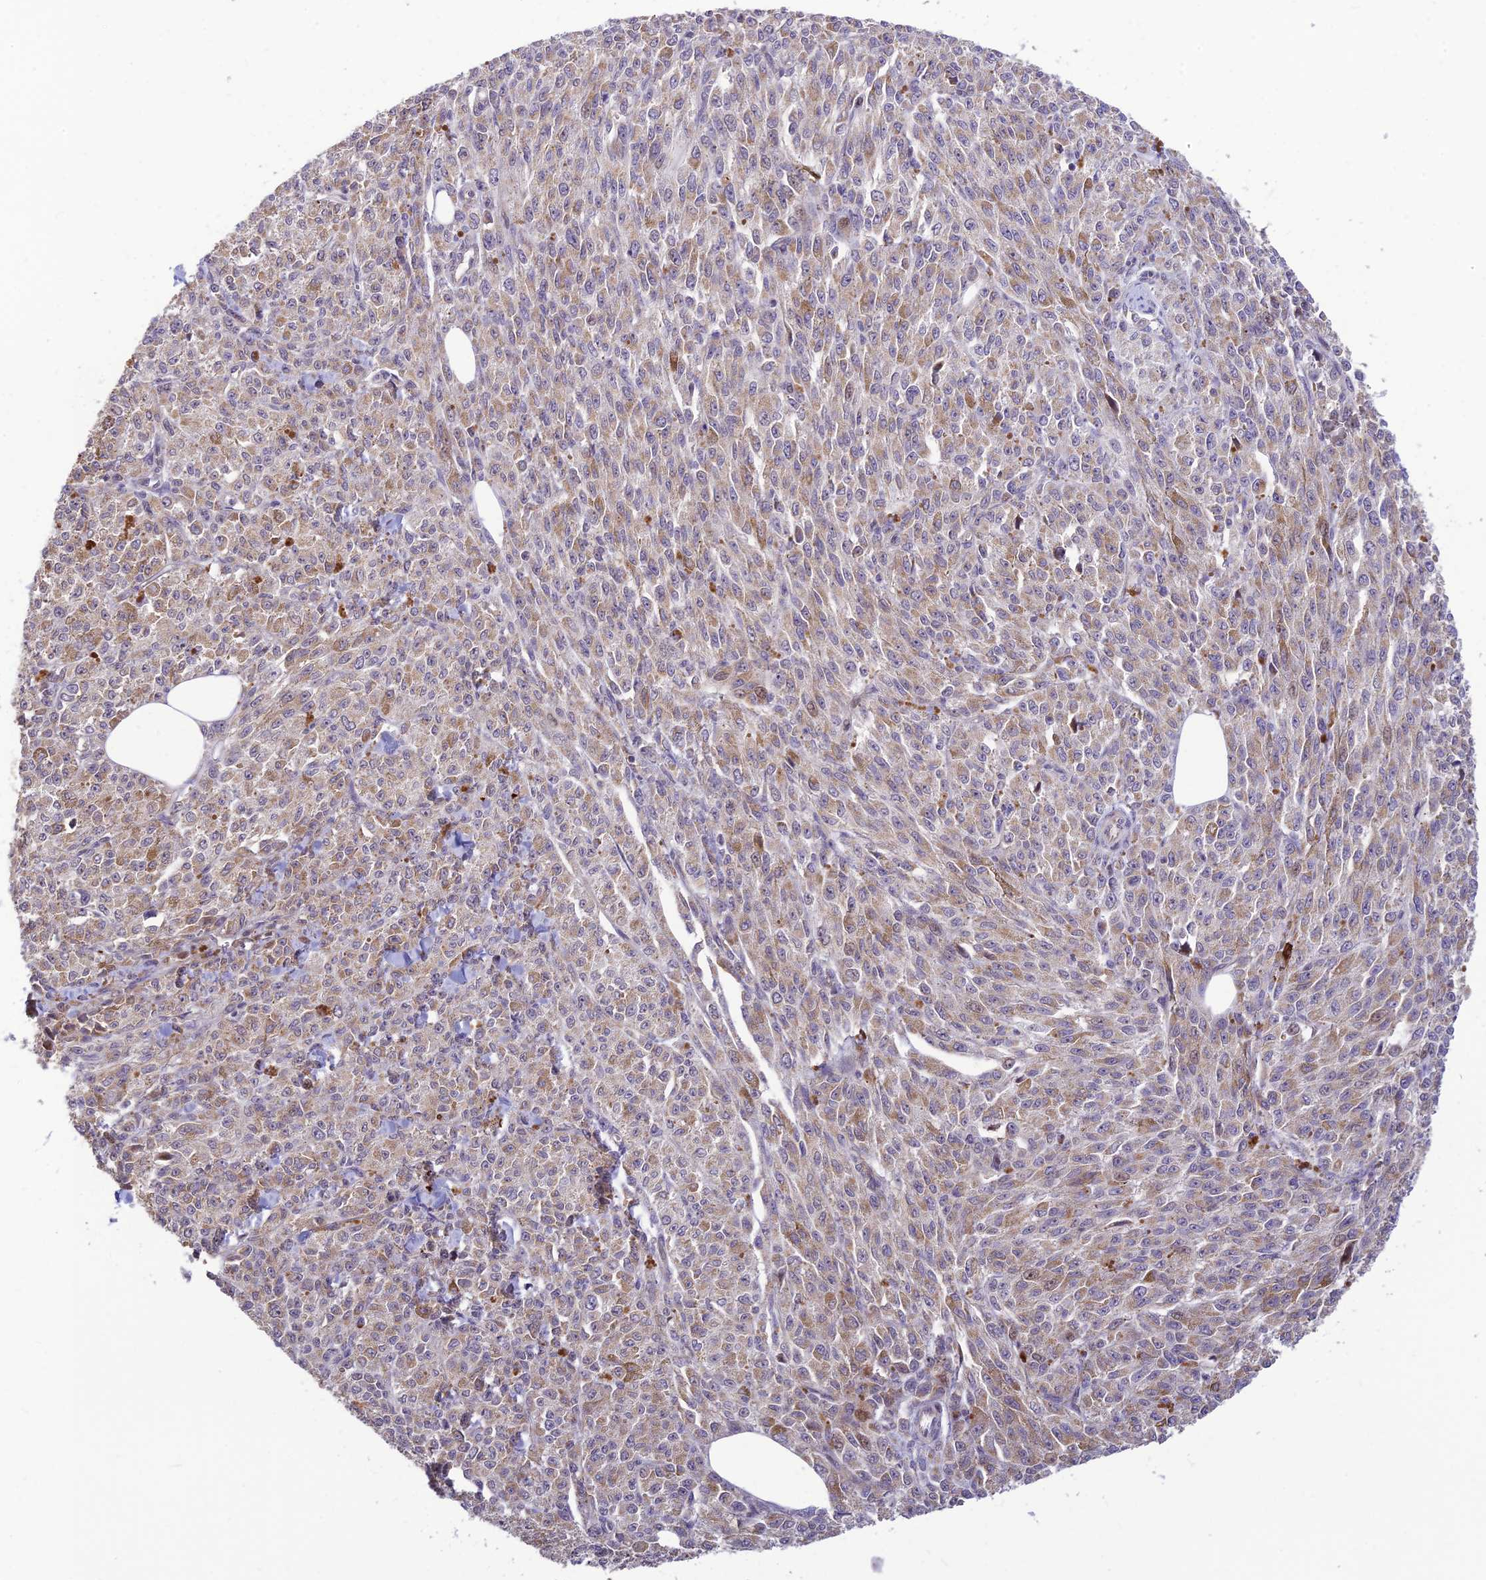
{"staining": {"intensity": "weak", "quantity": "25%-75%", "location": "cytoplasmic/membranous"}, "tissue": "melanoma", "cell_type": "Tumor cells", "image_type": "cancer", "snomed": [{"axis": "morphology", "description": "Malignant melanoma, NOS"}, {"axis": "topography", "description": "Skin"}], "caption": "Immunohistochemical staining of human melanoma demonstrates low levels of weak cytoplasmic/membranous expression in approximately 25%-75% of tumor cells. (Brightfield microscopy of DAB IHC at high magnification).", "gene": "ASPDH", "patient": {"sex": "female", "age": 52}}